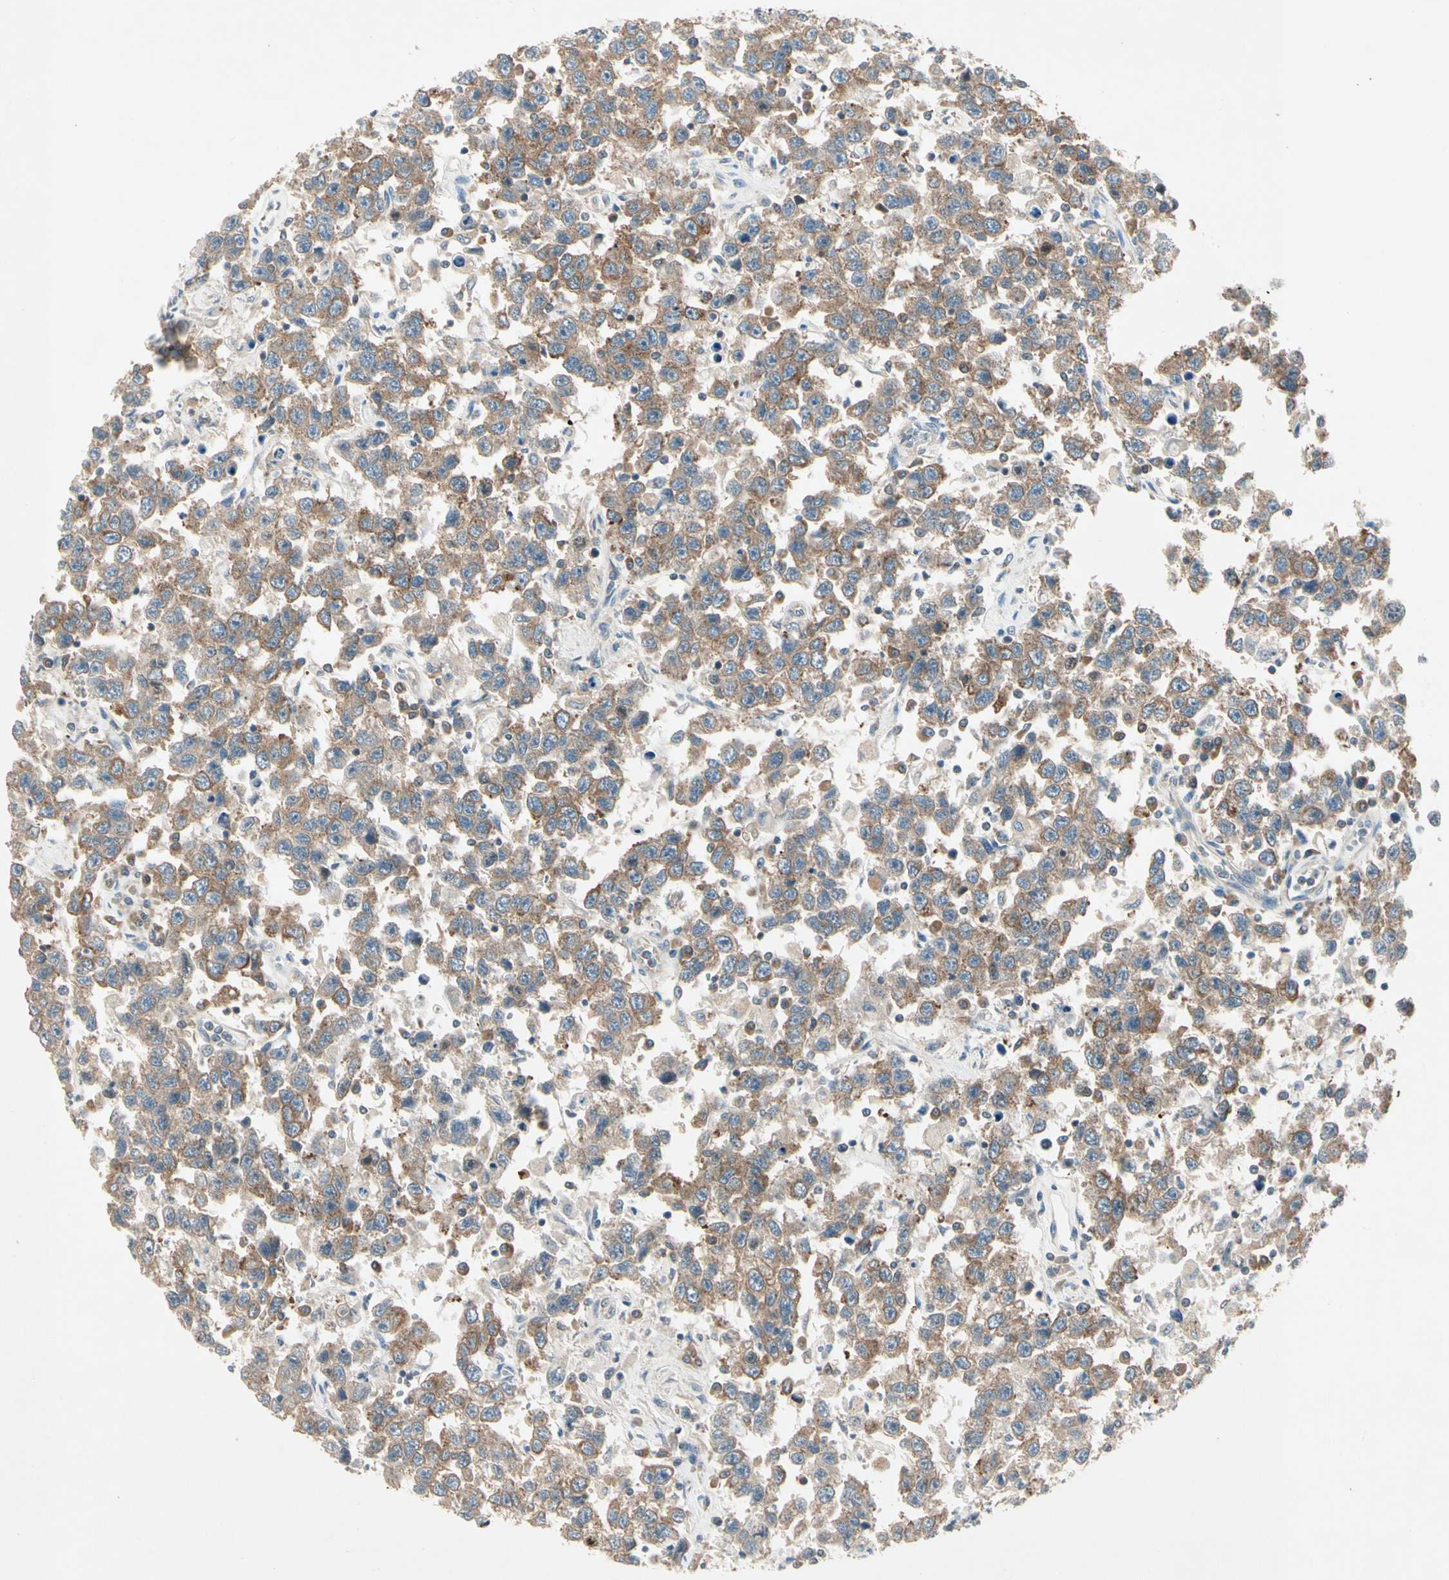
{"staining": {"intensity": "moderate", "quantity": ">75%", "location": "cytoplasmic/membranous"}, "tissue": "testis cancer", "cell_type": "Tumor cells", "image_type": "cancer", "snomed": [{"axis": "morphology", "description": "Seminoma, NOS"}, {"axis": "topography", "description": "Testis"}], "caption": "Immunohistochemical staining of human testis seminoma shows medium levels of moderate cytoplasmic/membranous protein positivity in approximately >75% of tumor cells.", "gene": "IL1R1", "patient": {"sex": "male", "age": 41}}